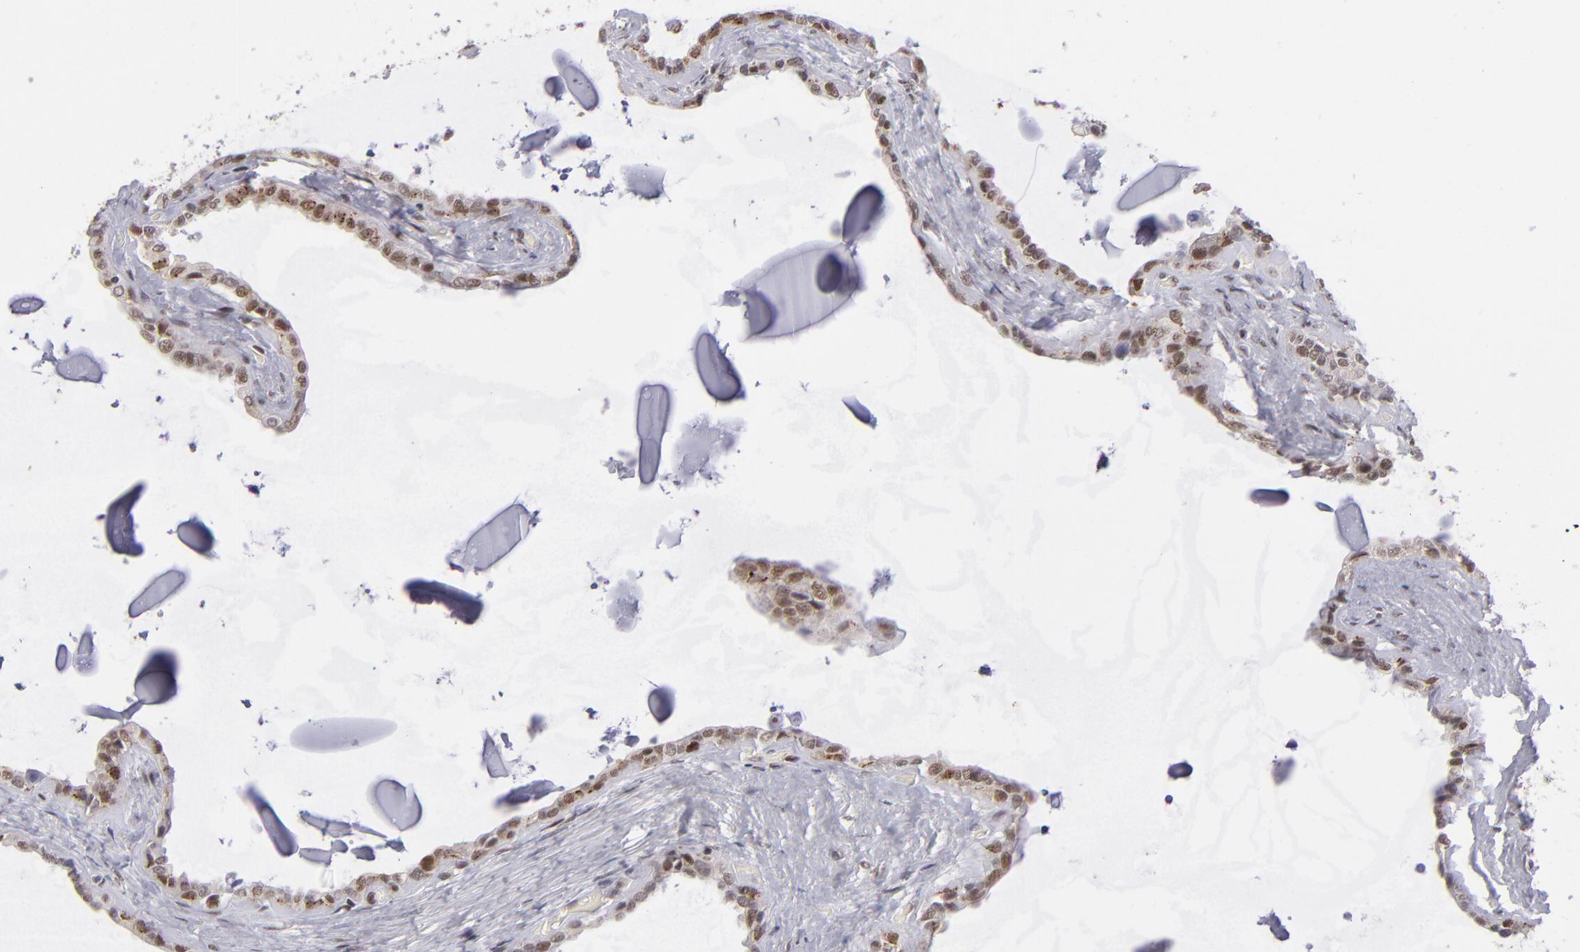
{"staining": {"intensity": "moderate", "quantity": "25%-75%", "location": "nuclear"}, "tissue": "seminal vesicle", "cell_type": "Glandular cells", "image_type": "normal", "snomed": [{"axis": "morphology", "description": "Normal tissue, NOS"}, {"axis": "morphology", "description": "Inflammation, NOS"}, {"axis": "topography", "description": "Urinary bladder"}, {"axis": "topography", "description": "Prostate"}, {"axis": "topography", "description": "Seminal veicle"}], "caption": "Glandular cells display medium levels of moderate nuclear positivity in approximately 25%-75% of cells in normal human seminal vesicle.", "gene": "MLLT3", "patient": {"sex": "male", "age": 82}}